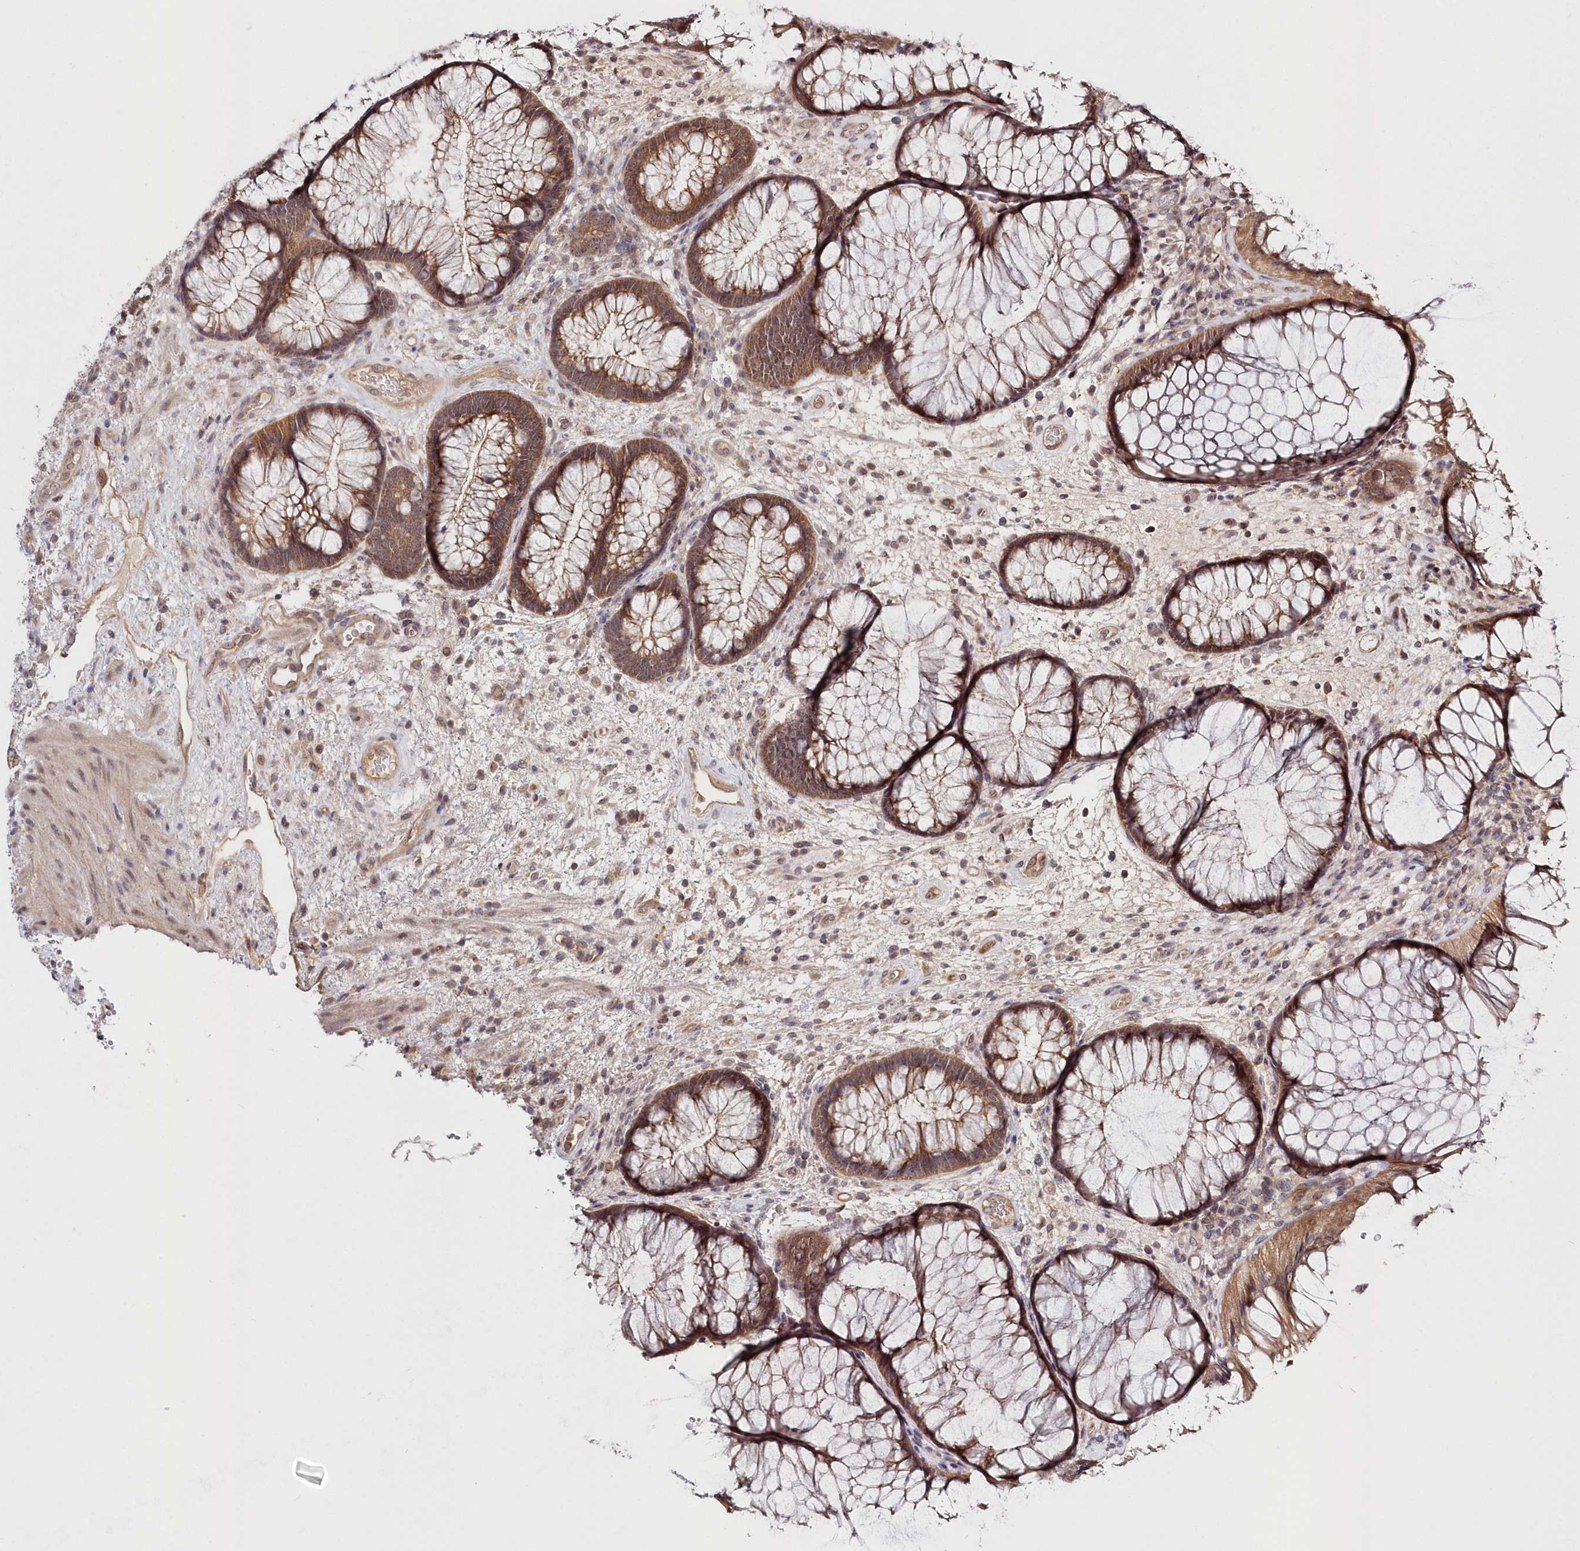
{"staining": {"intensity": "moderate", "quantity": ">75%", "location": "cytoplasmic/membranous"}, "tissue": "rectum", "cell_type": "Glandular cells", "image_type": "normal", "snomed": [{"axis": "morphology", "description": "Normal tissue, NOS"}, {"axis": "topography", "description": "Rectum"}], "caption": "Immunohistochemical staining of benign rectum exhibits moderate cytoplasmic/membranous protein staining in approximately >75% of glandular cells. Immunohistochemistry (ihc) stains the protein of interest in brown and the nuclei are stained blue.", "gene": "KATNA1", "patient": {"sex": "male", "age": 51}}